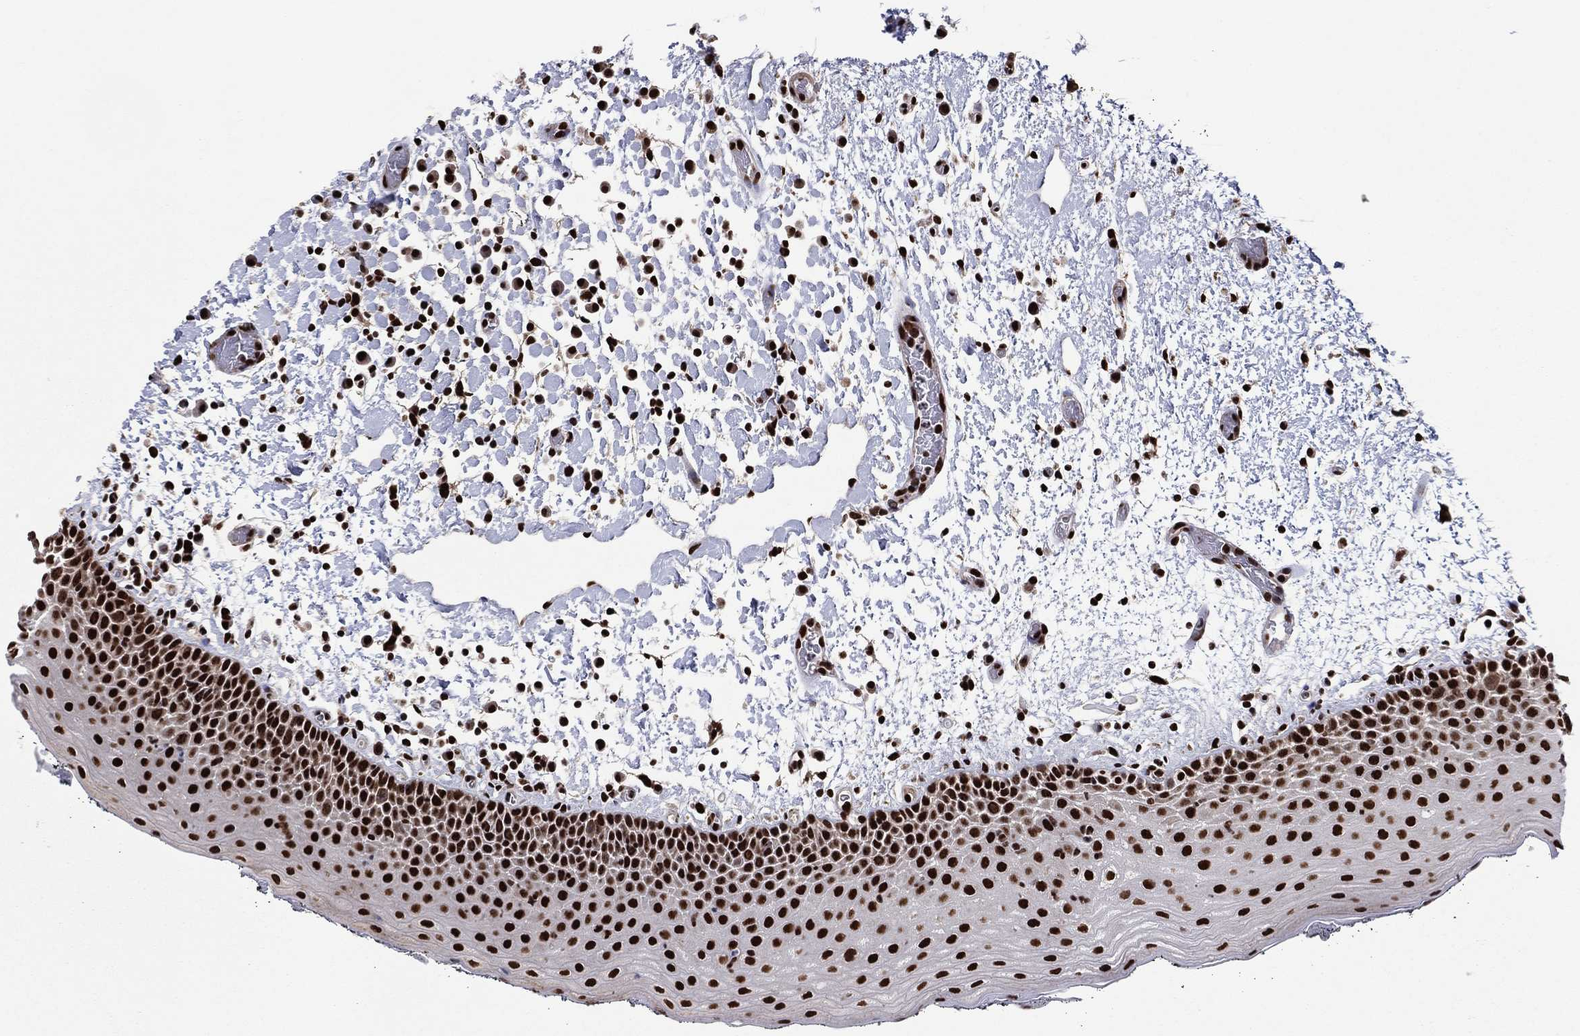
{"staining": {"intensity": "strong", "quantity": ">75%", "location": "nuclear"}, "tissue": "oral mucosa", "cell_type": "Squamous epithelial cells", "image_type": "normal", "snomed": [{"axis": "morphology", "description": "Normal tissue, NOS"}, {"axis": "morphology", "description": "Squamous cell carcinoma, NOS"}, {"axis": "topography", "description": "Oral tissue"}, {"axis": "topography", "description": "Tounge, NOS"}, {"axis": "topography", "description": "Head-Neck"}], "caption": "Benign oral mucosa was stained to show a protein in brown. There is high levels of strong nuclear positivity in approximately >75% of squamous epithelial cells.", "gene": "TP53BP1", "patient": {"sex": "female", "age": 80}}